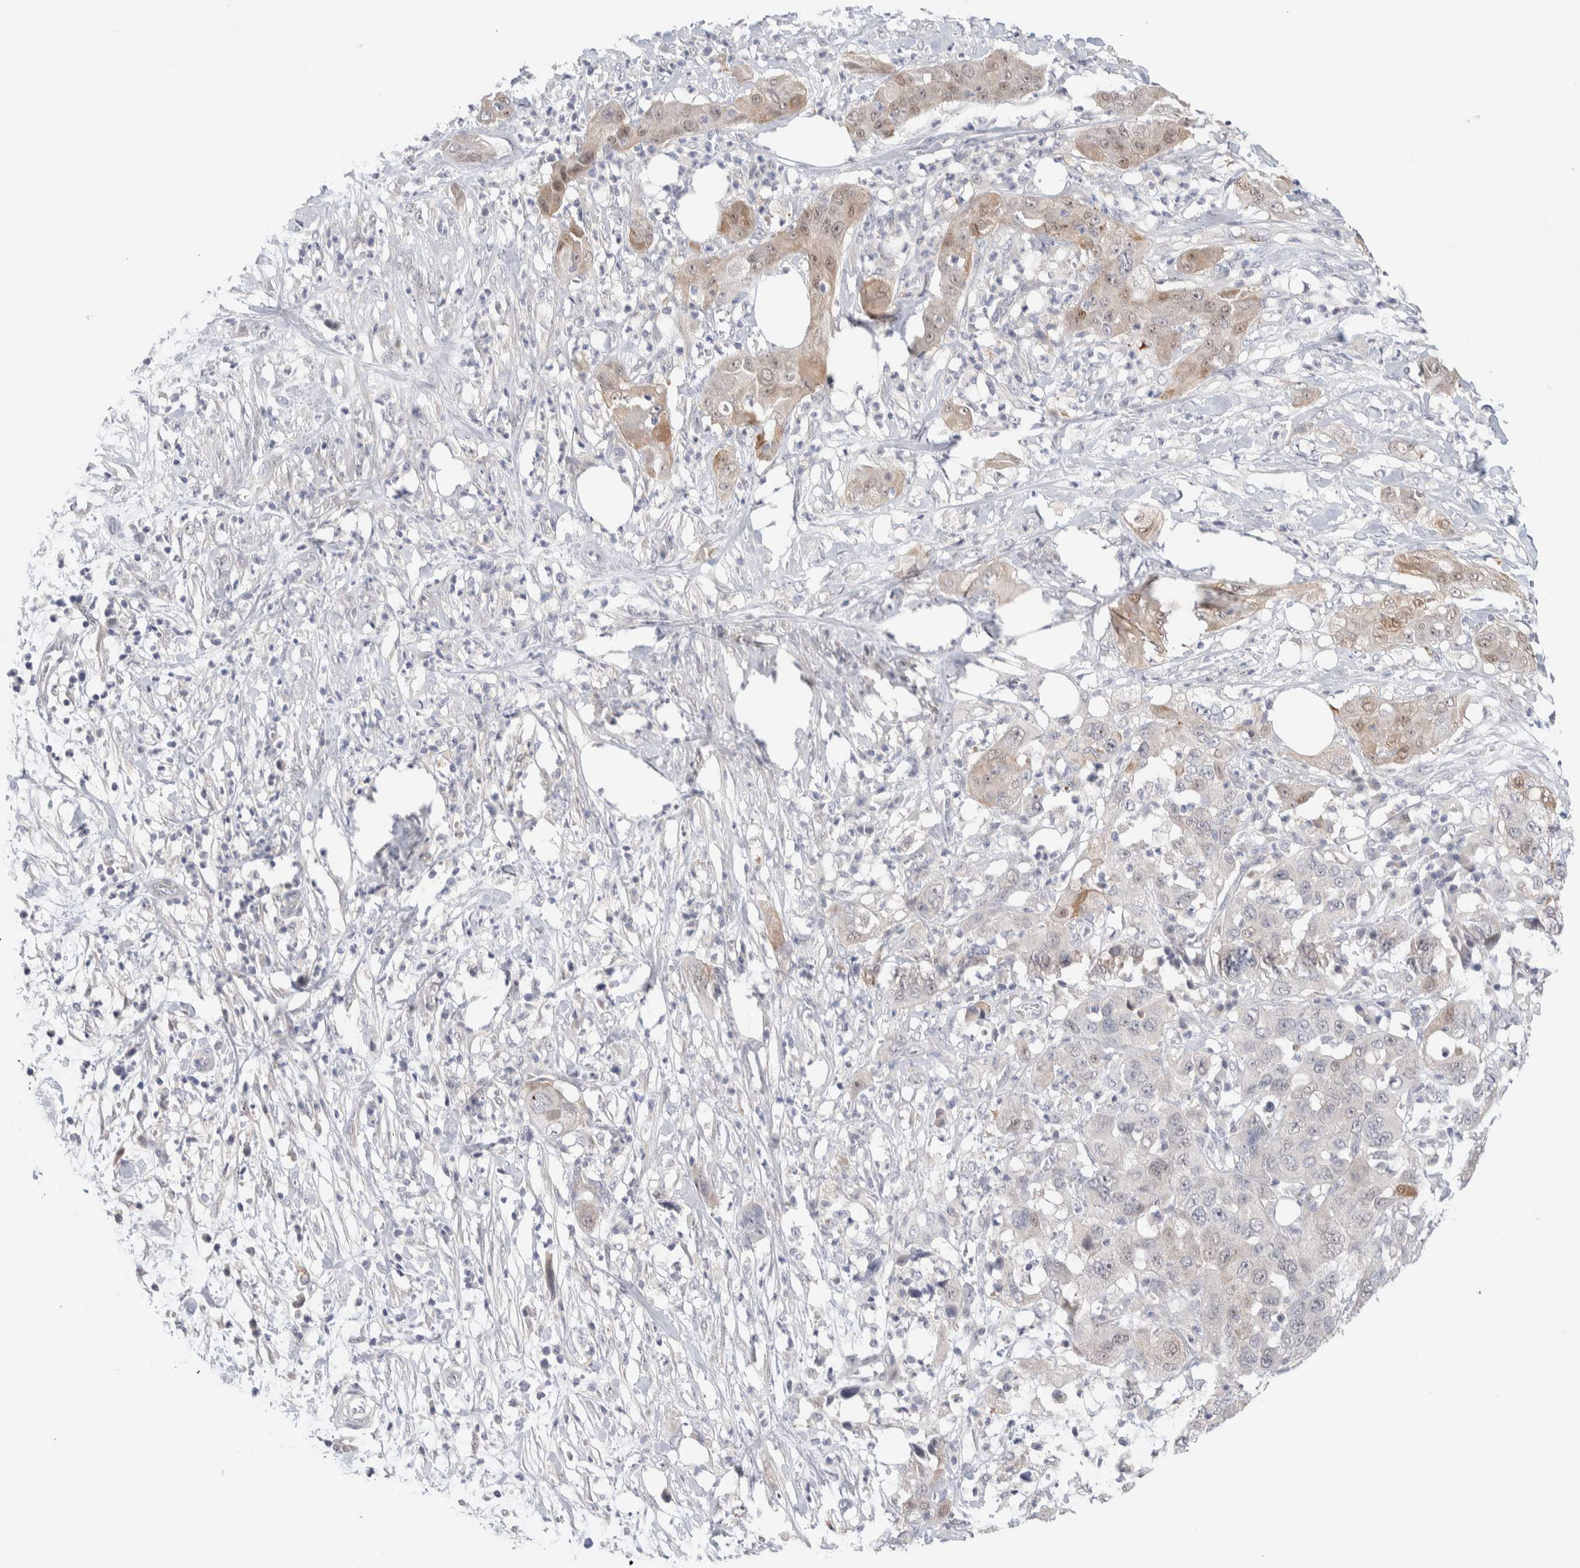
{"staining": {"intensity": "moderate", "quantity": "25%-75%", "location": "cytoplasmic/membranous,nuclear"}, "tissue": "pancreatic cancer", "cell_type": "Tumor cells", "image_type": "cancer", "snomed": [{"axis": "morphology", "description": "Adenocarcinoma, NOS"}, {"axis": "topography", "description": "Pancreas"}], "caption": "Immunohistochemistry histopathology image of neoplastic tissue: pancreatic cancer stained using immunohistochemistry exhibits medium levels of moderate protein expression localized specifically in the cytoplasmic/membranous and nuclear of tumor cells, appearing as a cytoplasmic/membranous and nuclear brown color.", "gene": "DNAJB6", "patient": {"sex": "female", "age": 78}}